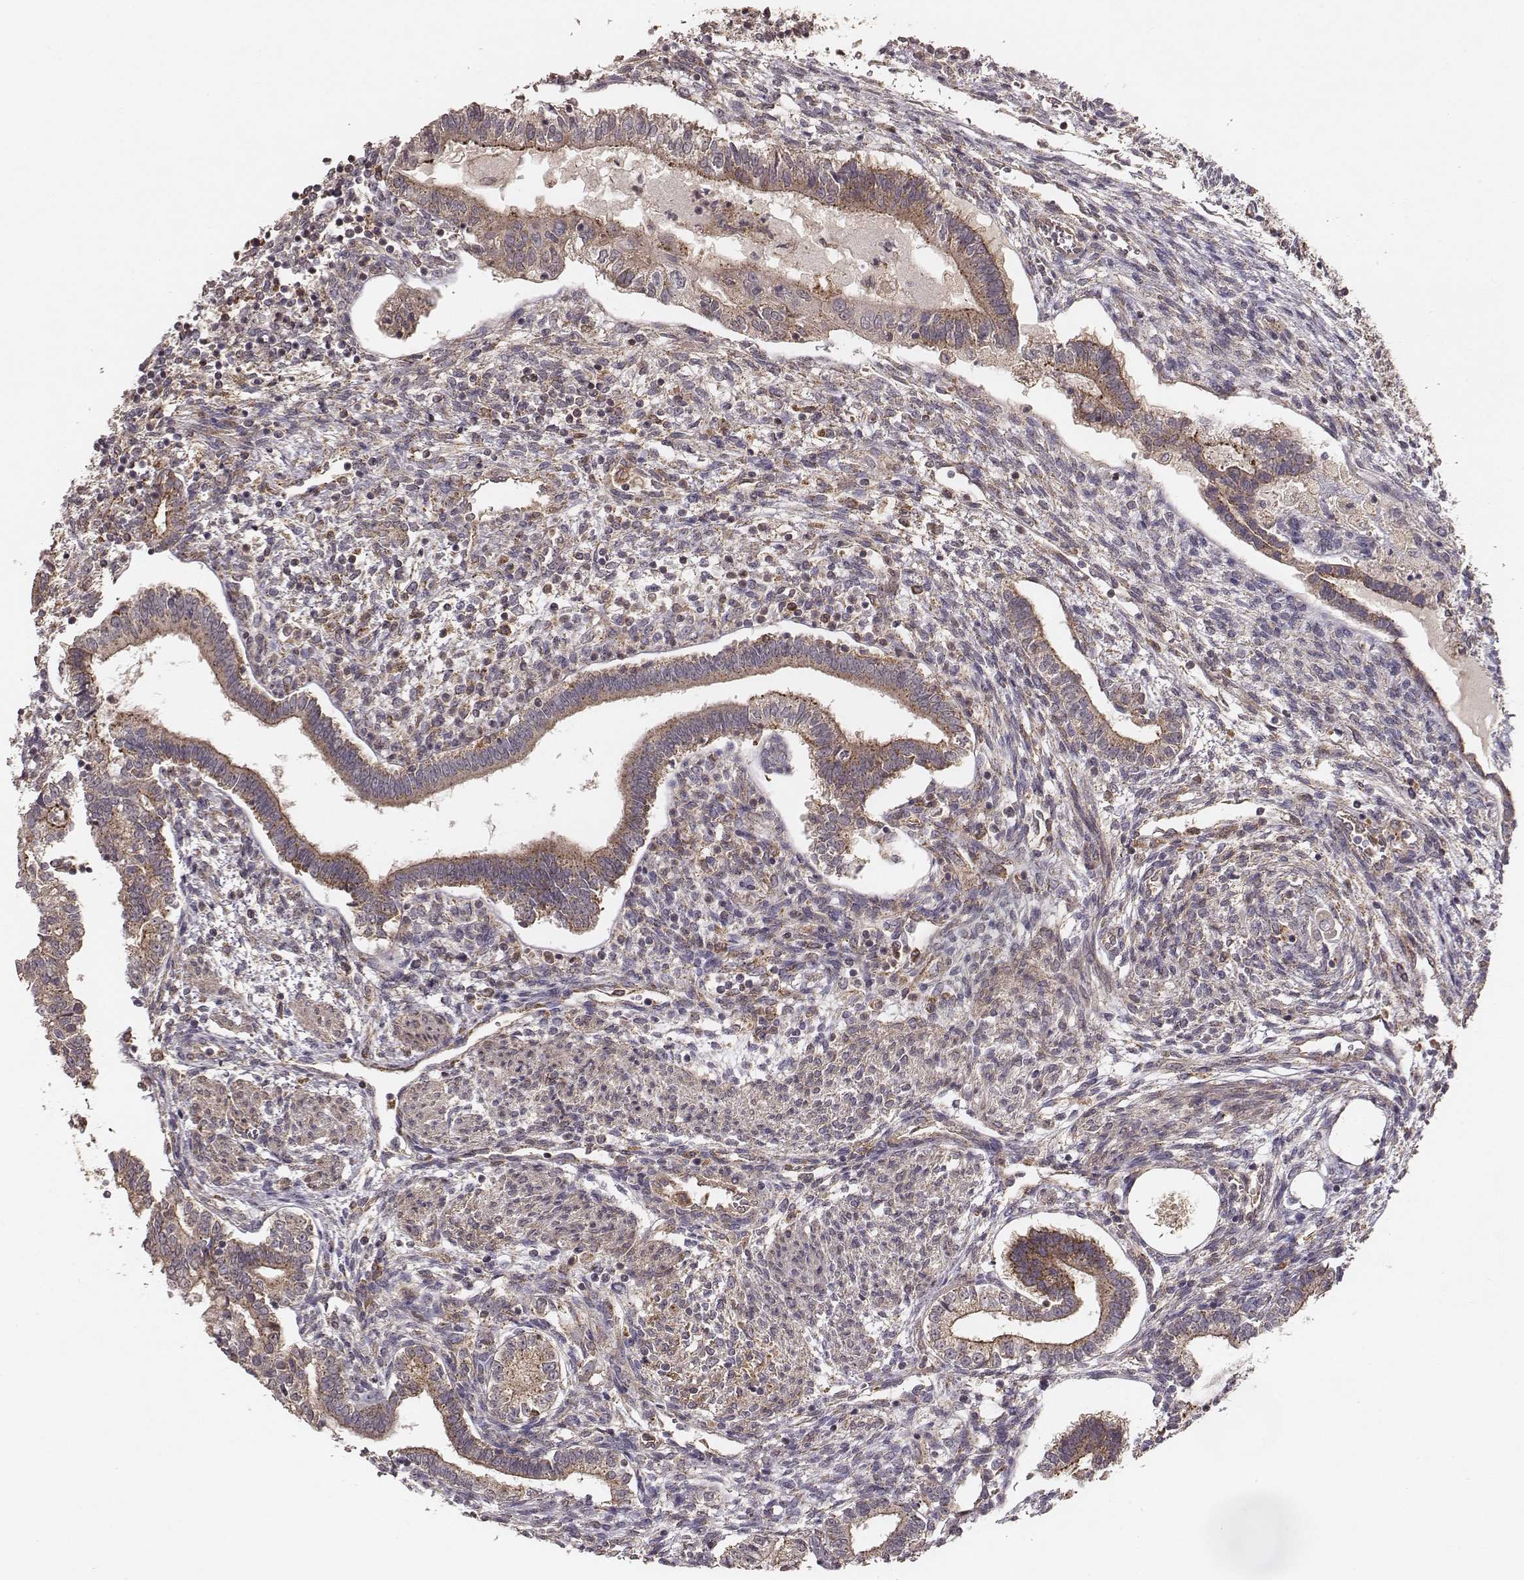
{"staining": {"intensity": "moderate", "quantity": ">75%", "location": "cytoplasmic/membranous"}, "tissue": "testis cancer", "cell_type": "Tumor cells", "image_type": "cancer", "snomed": [{"axis": "morphology", "description": "Carcinoma, Embryonal, NOS"}, {"axis": "topography", "description": "Testis"}], "caption": "Human testis cancer stained with a brown dye shows moderate cytoplasmic/membranous positive staining in approximately >75% of tumor cells.", "gene": "VPS26A", "patient": {"sex": "male", "age": 37}}